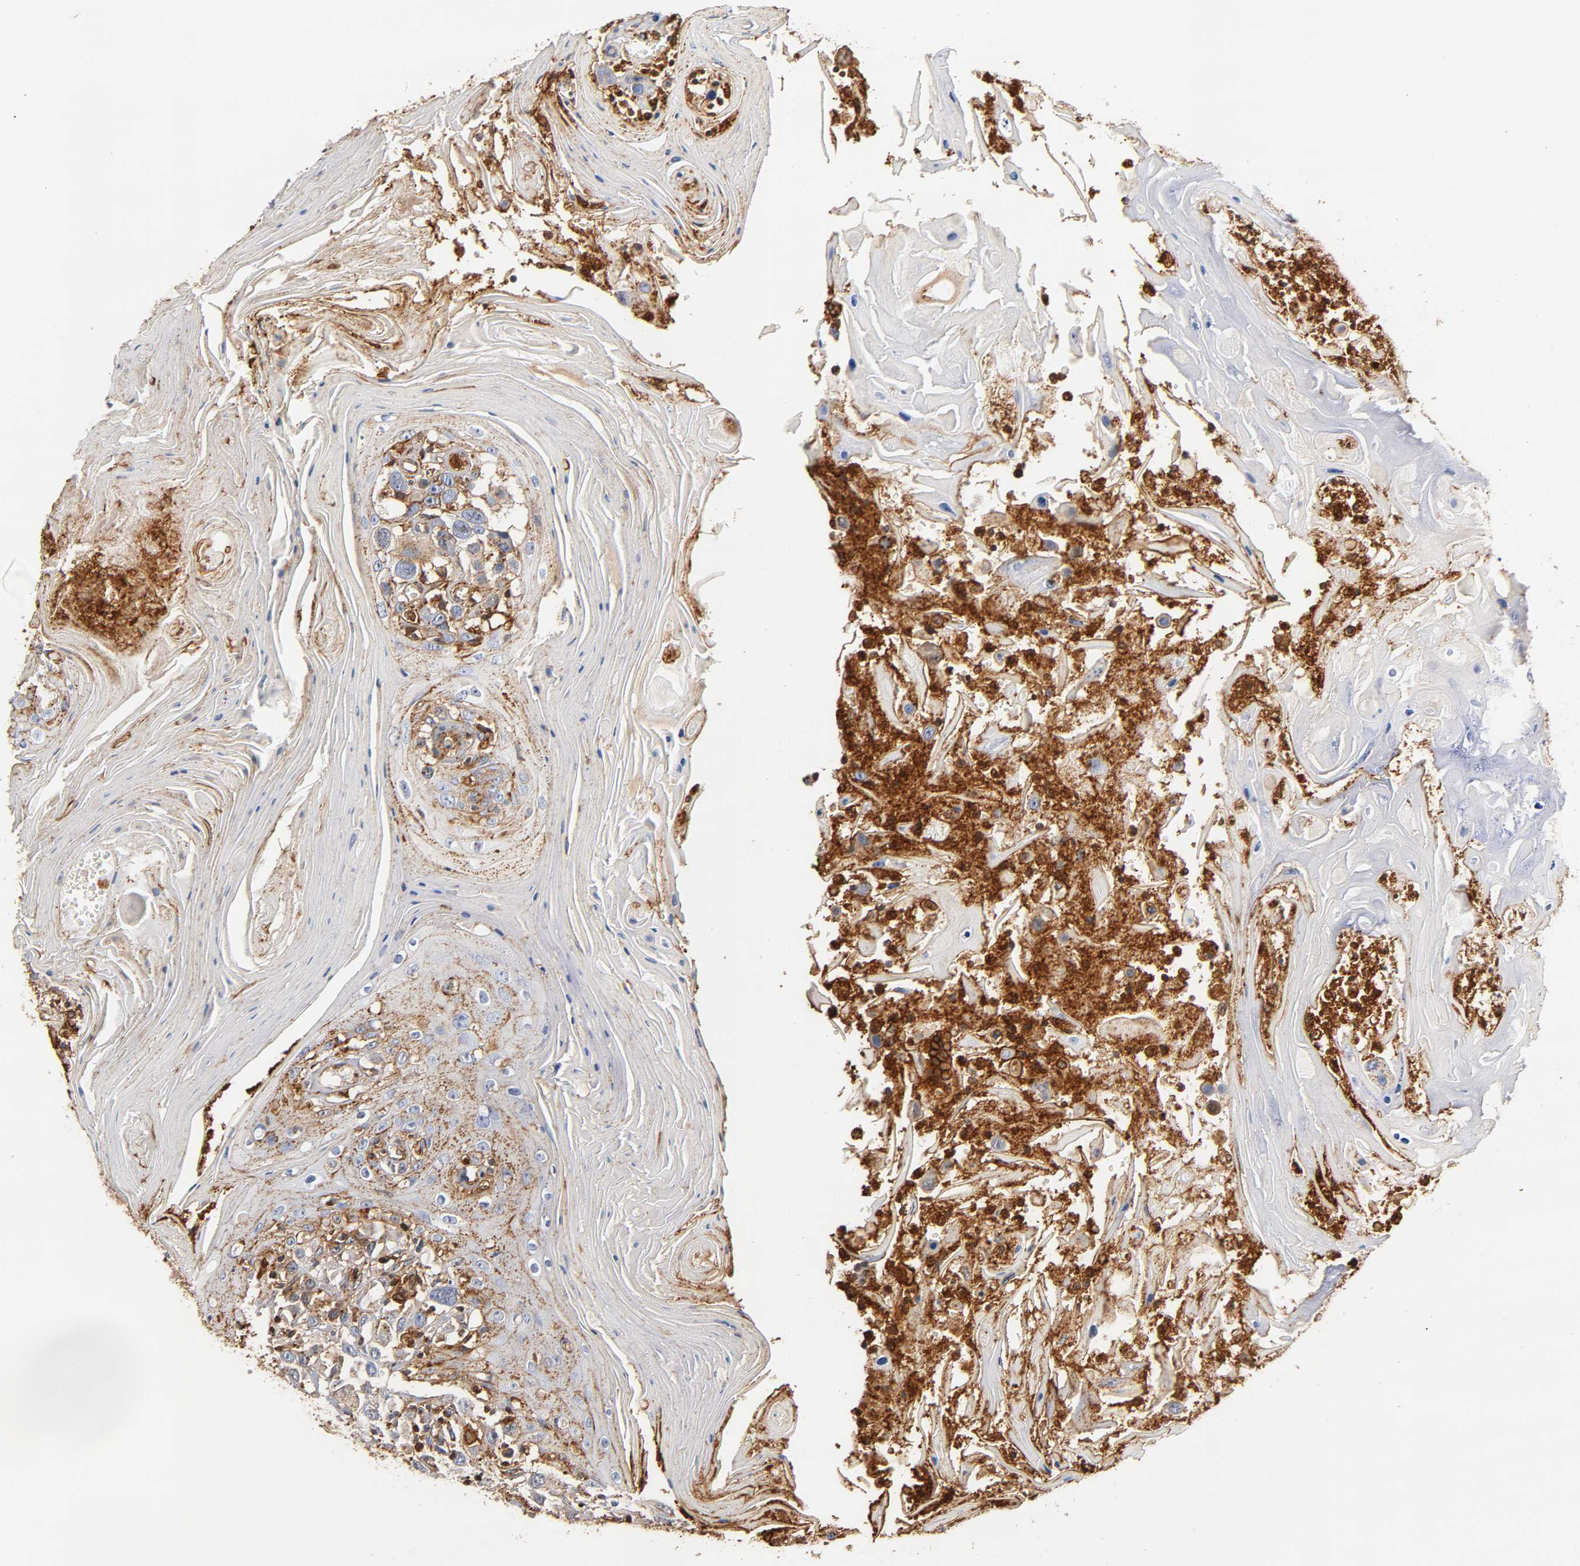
{"staining": {"intensity": "moderate", "quantity": "25%-75%", "location": "cytoplasmic/membranous"}, "tissue": "head and neck cancer", "cell_type": "Tumor cells", "image_type": "cancer", "snomed": [{"axis": "morphology", "description": "Squamous cell carcinoma, NOS"}, {"axis": "topography", "description": "Oral tissue"}, {"axis": "topography", "description": "Head-Neck"}], "caption": "Squamous cell carcinoma (head and neck) stained for a protein (brown) displays moderate cytoplasmic/membranous positive positivity in approximately 25%-75% of tumor cells.", "gene": "ANXA11", "patient": {"sex": "female", "age": 76}}